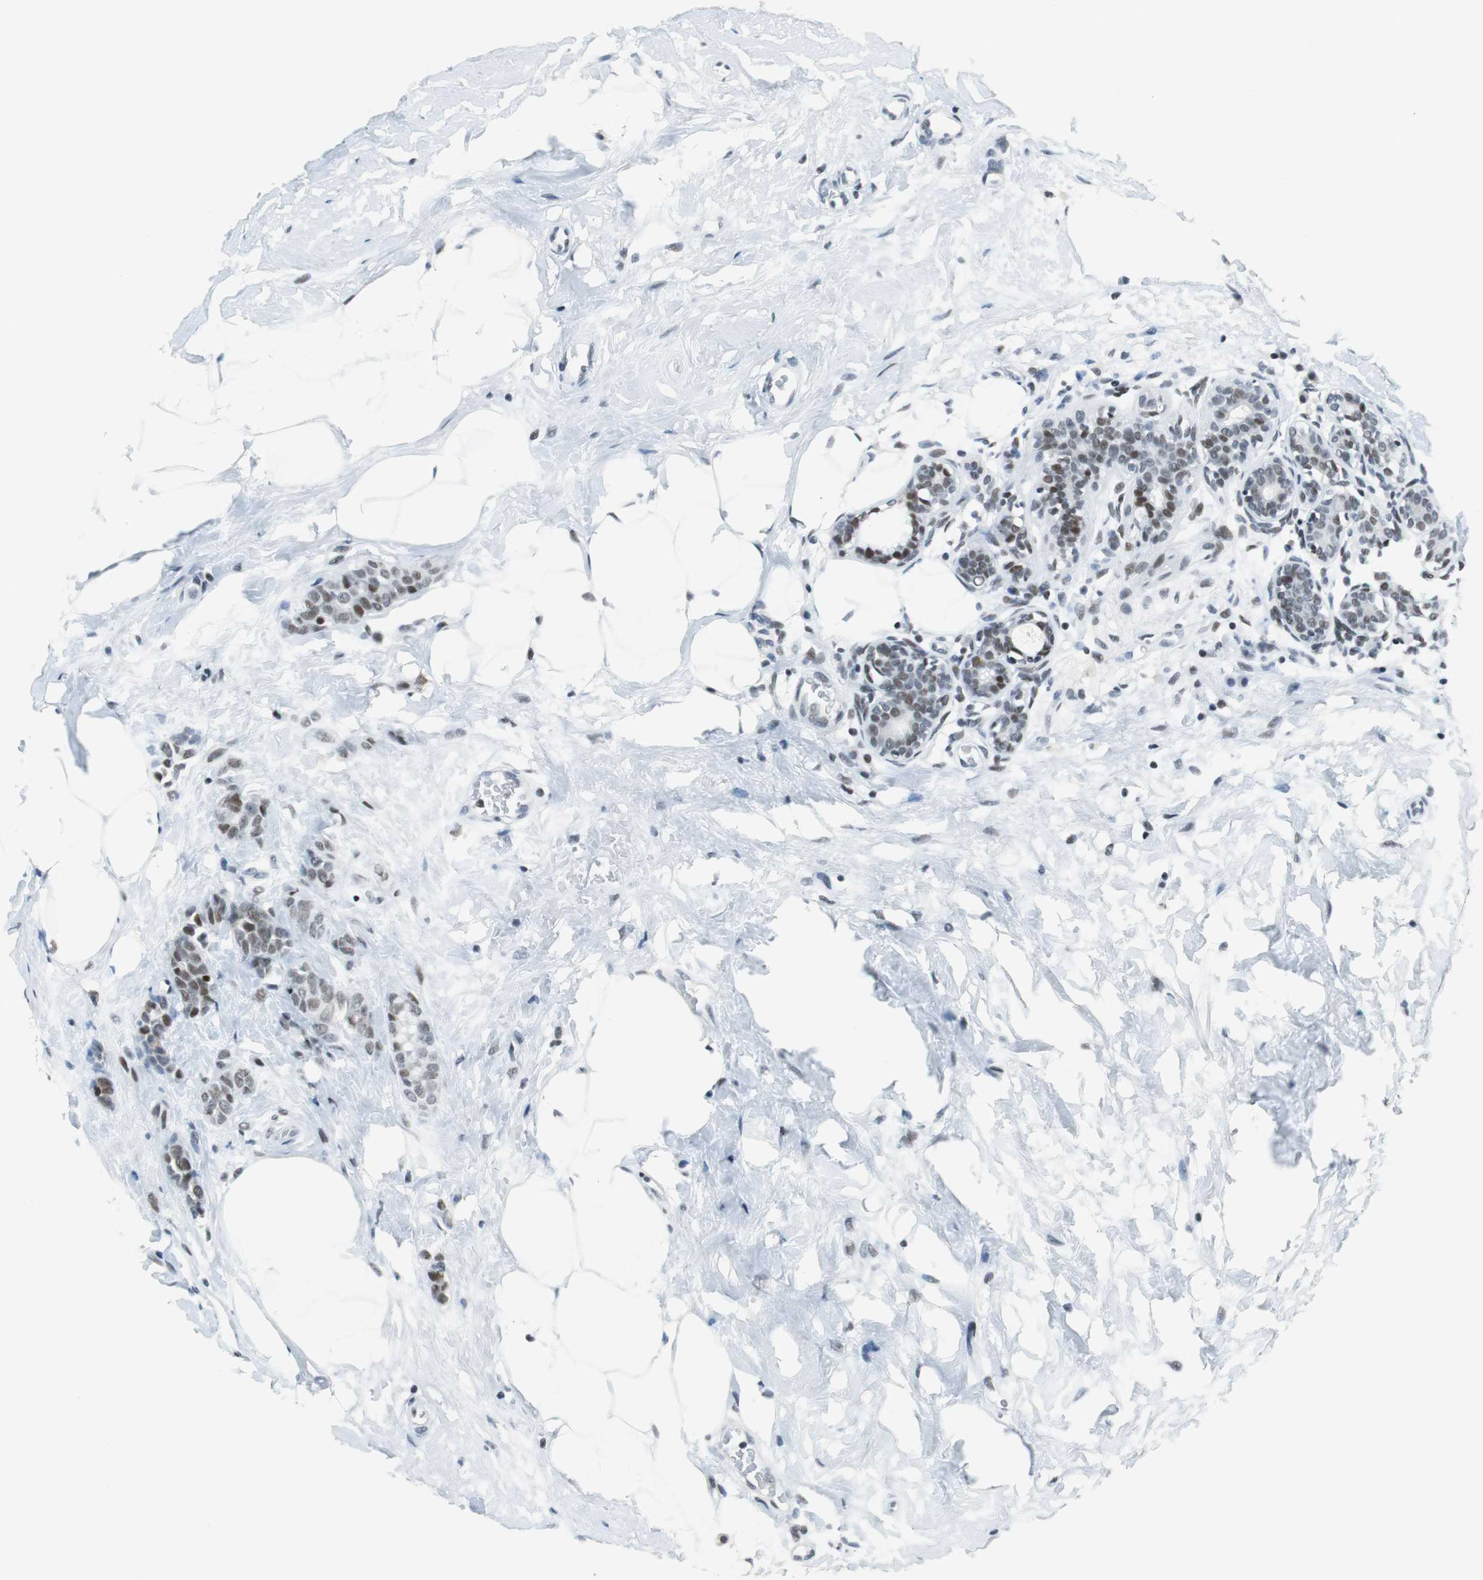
{"staining": {"intensity": "moderate", "quantity": "25%-75%", "location": "nuclear"}, "tissue": "breast cancer", "cell_type": "Tumor cells", "image_type": "cancer", "snomed": [{"axis": "morphology", "description": "Lobular carcinoma, in situ"}, {"axis": "morphology", "description": "Lobular carcinoma"}, {"axis": "topography", "description": "Breast"}], "caption": "This photomicrograph exhibits IHC staining of human breast cancer, with medium moderate nuclear expression in approximately 25%-75% of tumor cells.", "gene": "HDAC3", "patient": {"sex": "female", "age": 41}}